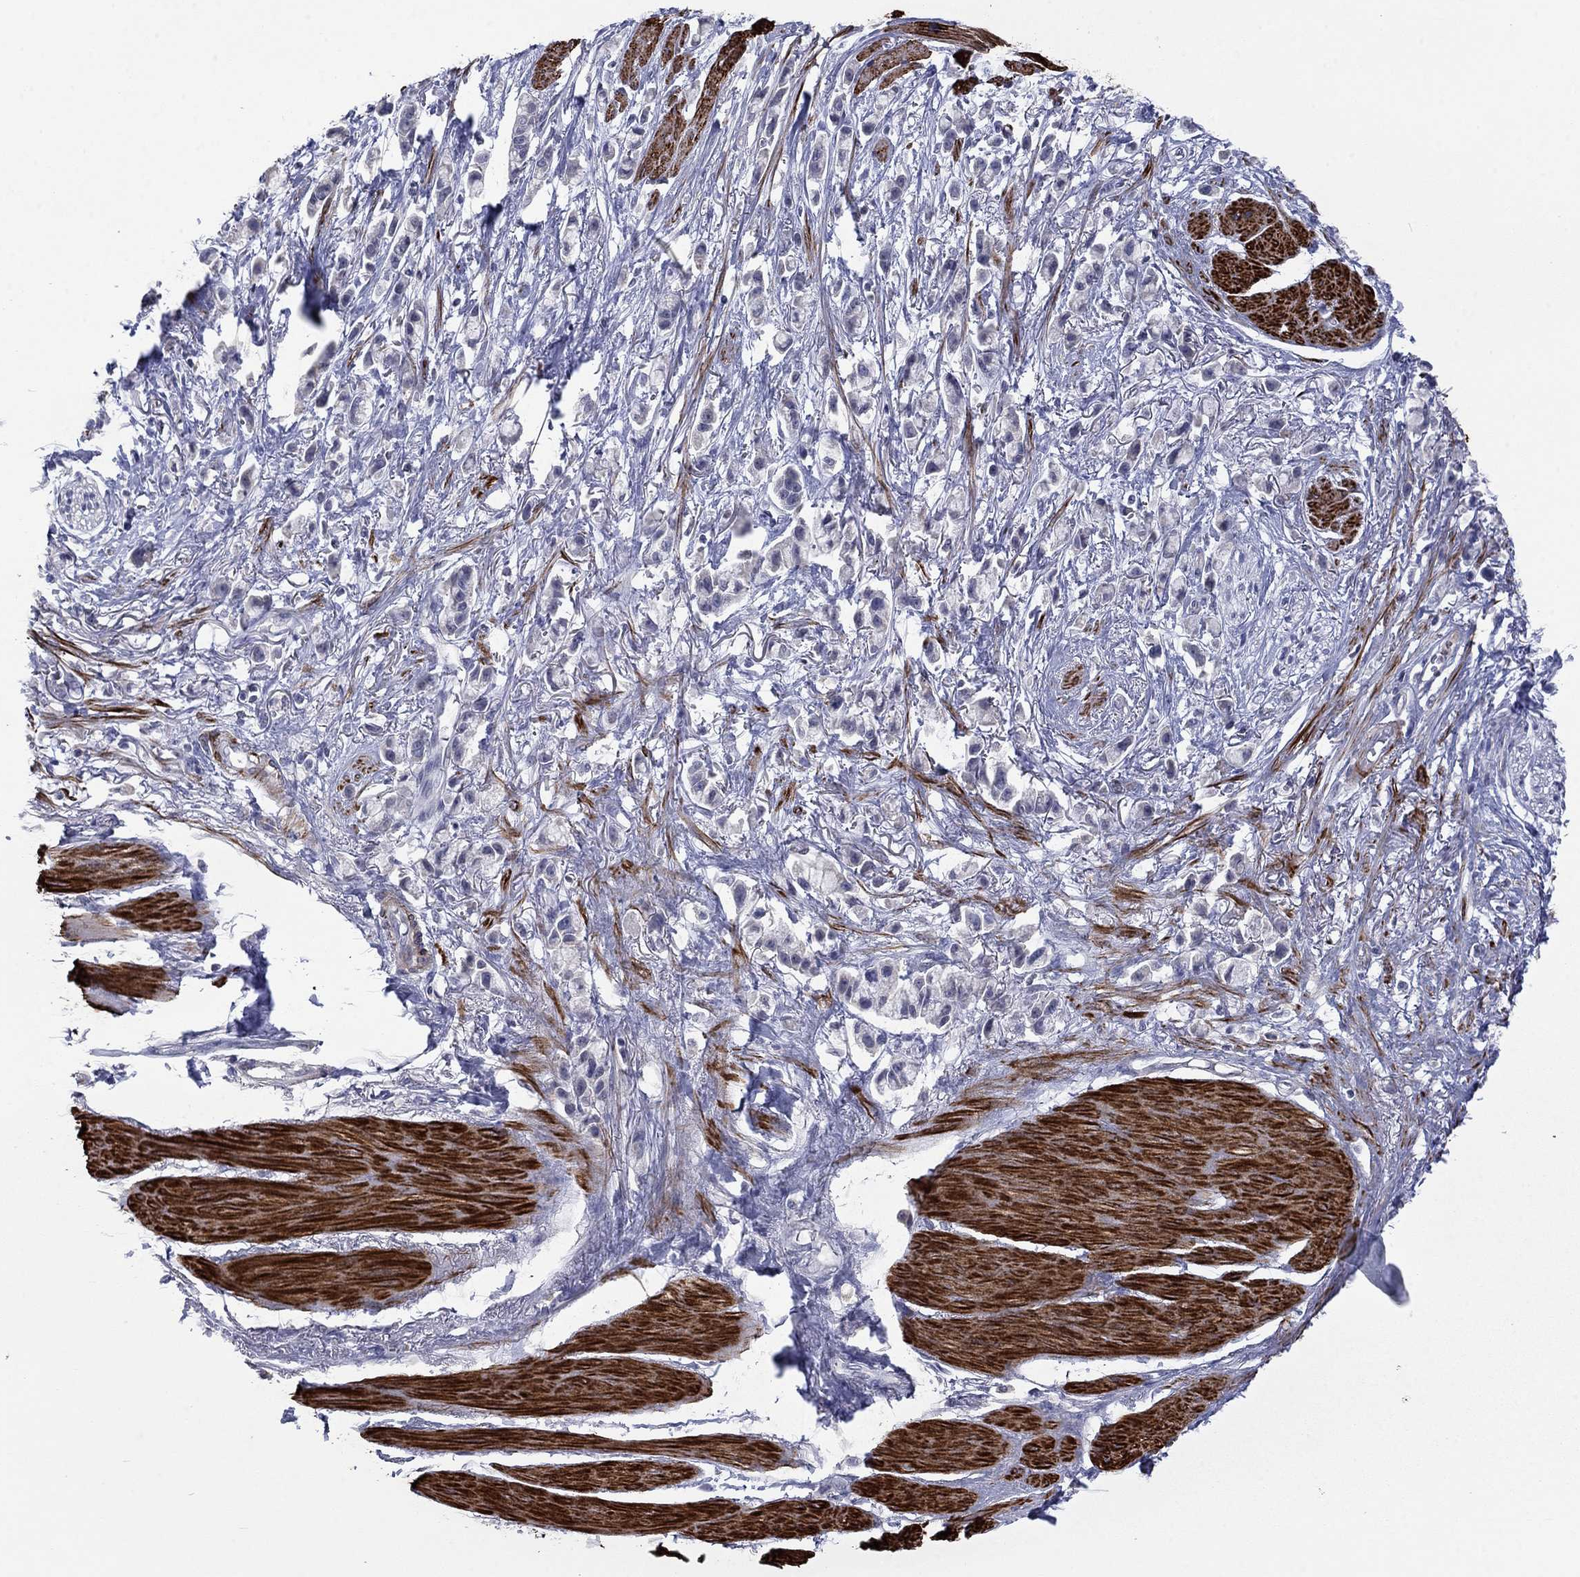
{"staining": {"intensity": "negative", "quantity": "none", "location": "none"}, "tissue": "stomach cancer", "cell_type": "Tumor cells", "image_type": "cancer", "snomed": [{"axis": "morphology", "description": "Adenocarcinoma, NOS"}, {"axis": "topography", "description": "Stomach"}], "caption": "Immunohistochemistry of adenocarcinoma (stomach) shows no staining in tumor cells.", "gene": "IP6K3", "patient": {"sex": "female", "age": 81}}